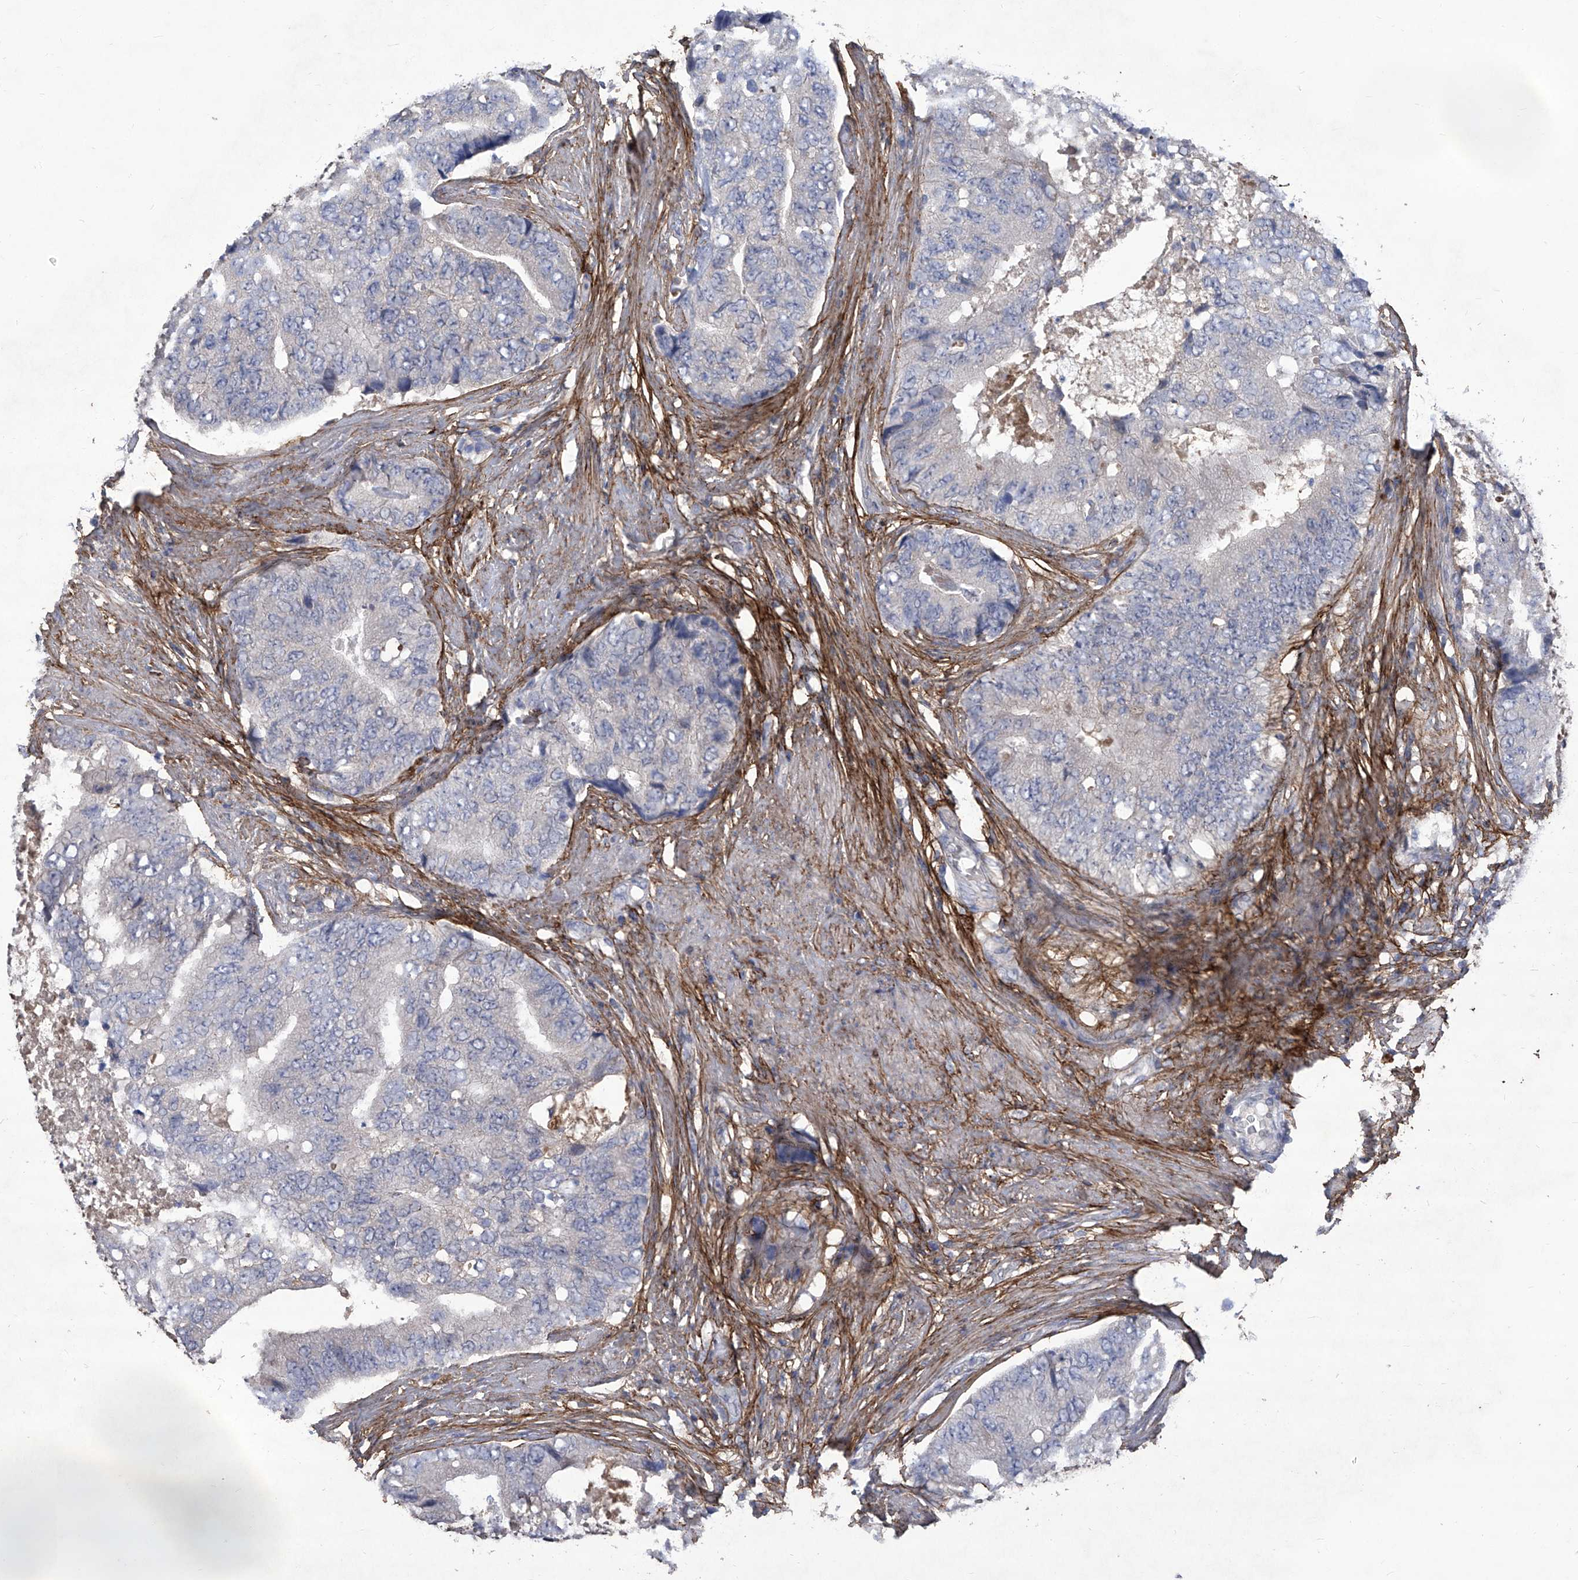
{"staining": {"intensity": "negative", "quantity": "none", "location": "none"}, "tissue": "prostate cancer", "cell_type": "Tumor cells", "image_type": "cancer", "snomed": [{"axis": "morphology", "description": "Adenocarcinoma, High grade"}, {"axis": "topography", "description": "Prostate"}], "caption": "There is no significant positivity in tumor cells of prostate cancer.", "gene": "TXNIP", "patient": {"sex": "male", "age": 70}}